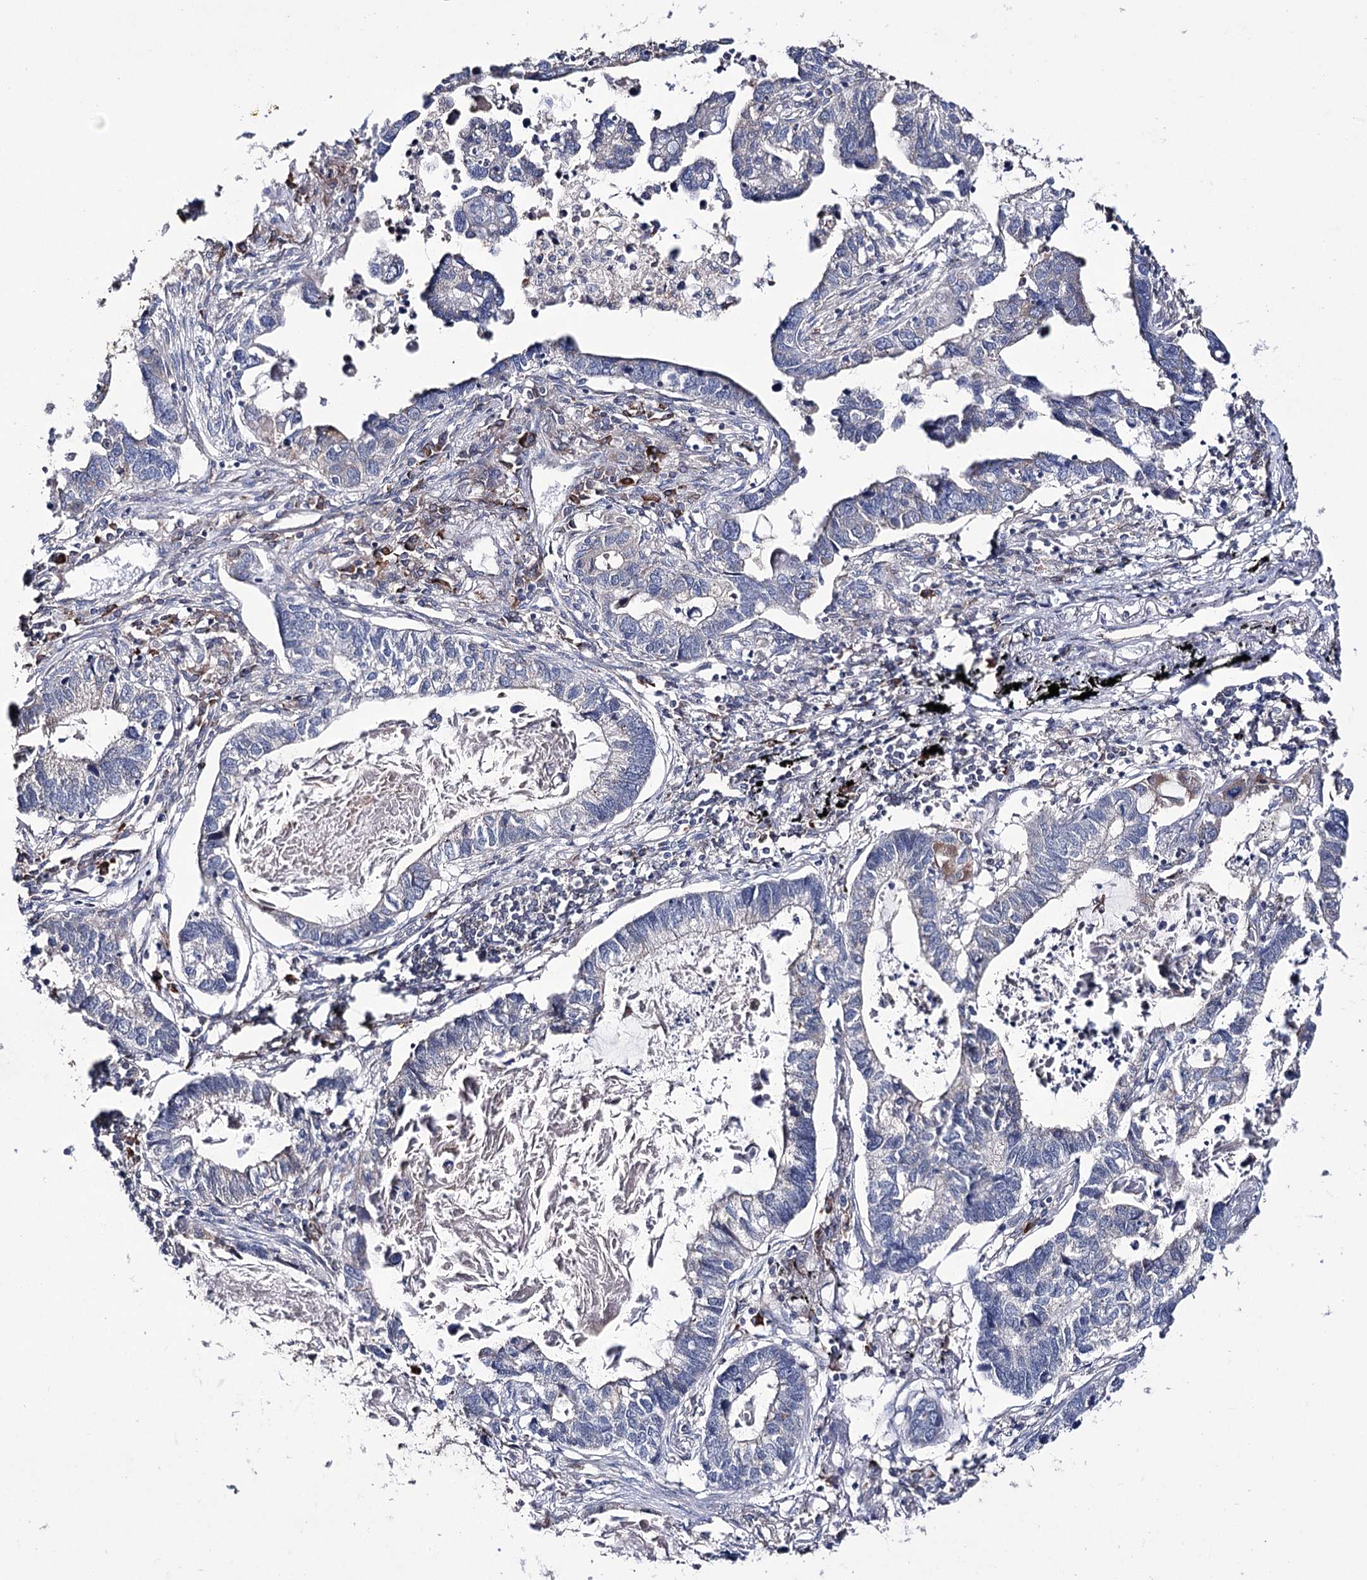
{"staining": {"intensity": "negative", "quantity": "none", "location": "none"}, "tissue": "lung cancer", "cell_type": "Tumor cells", "image_type": "cancer", "snomed": [{"axis": "morphology", "description": "Adenocarcinoma, NOS"}, {"axis": "topography", "description": "Lung"}], "caption": "Adenocarcinoma (lung) was stained to show a protein in brown. There is no significant expression in tumor cells.", "gene": "PTER", "patient": {"sex": "male", "age": 67}}